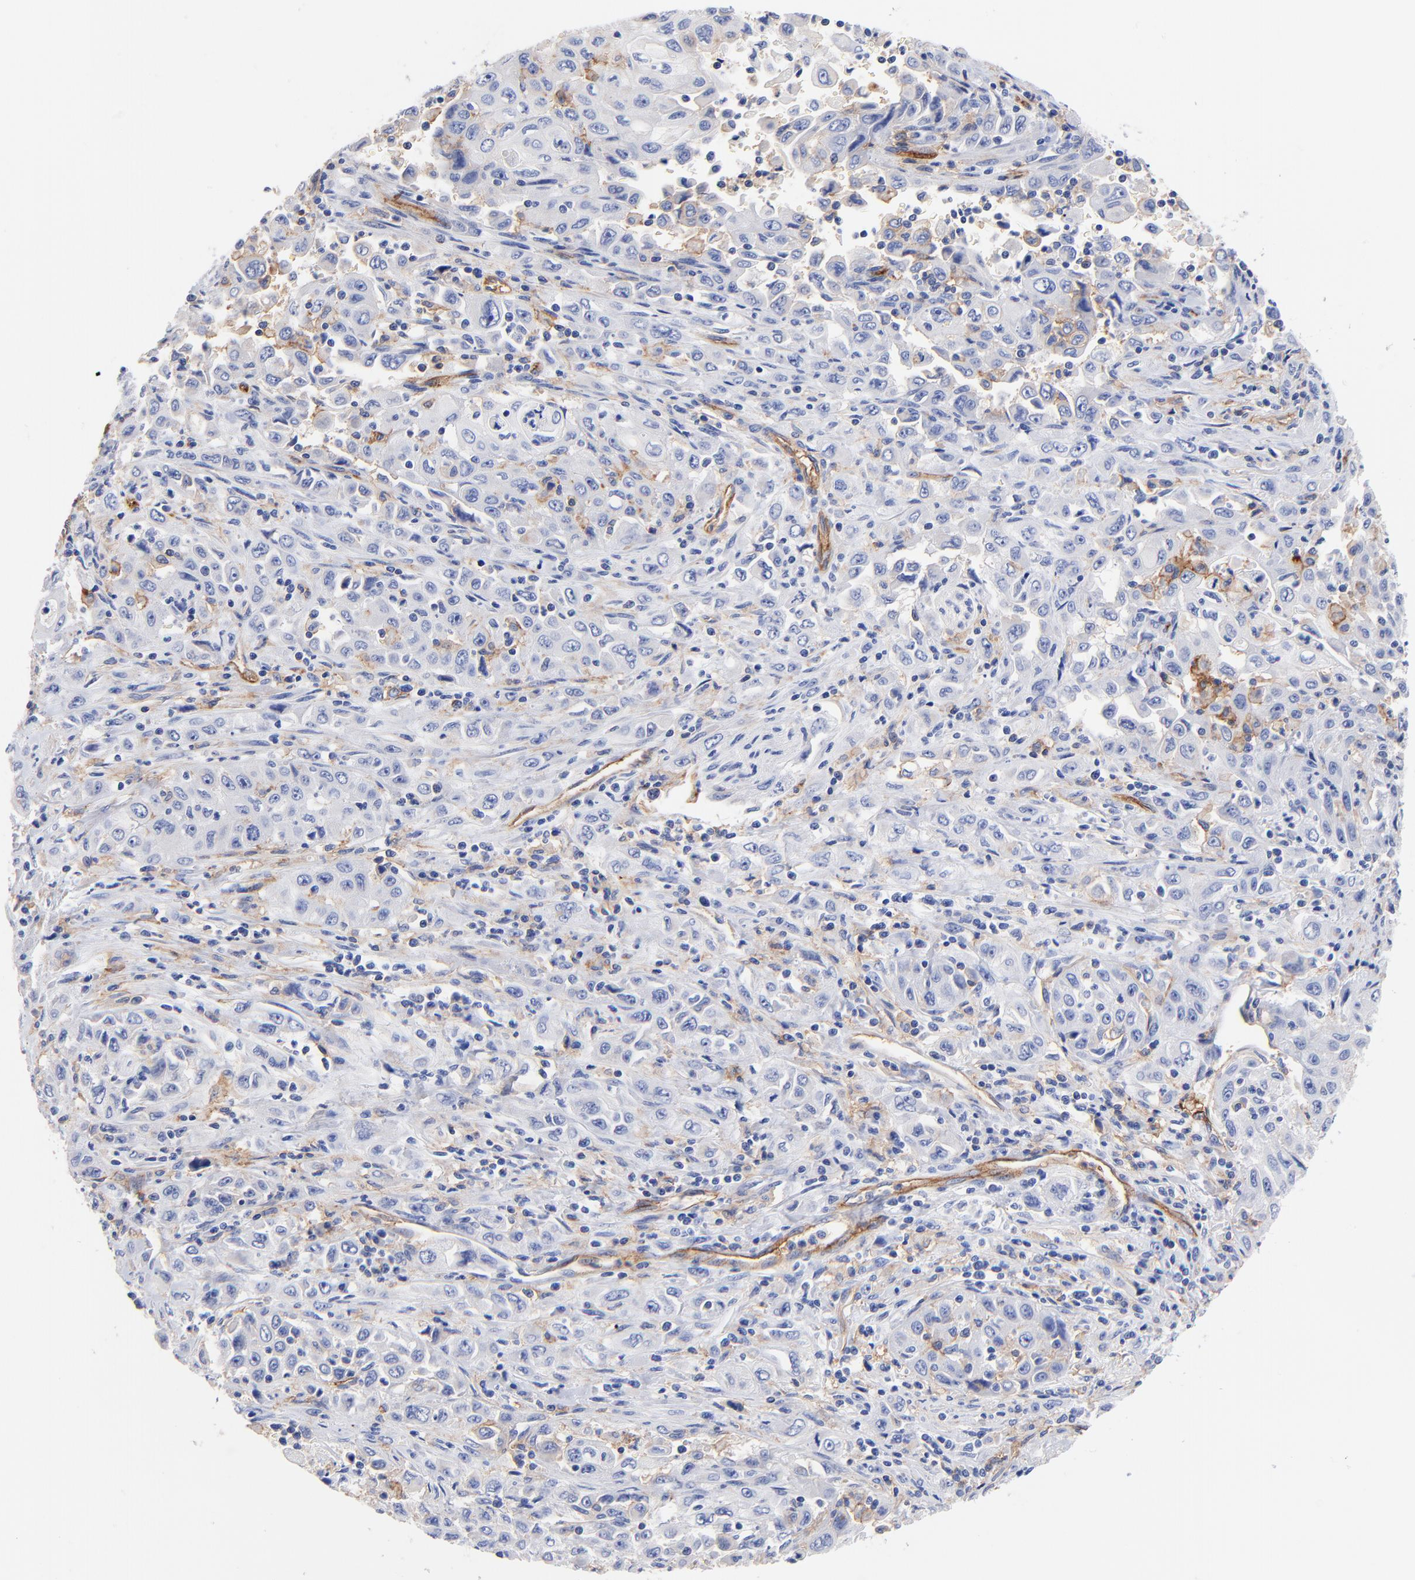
{"staining": {"intensity": "weak", "quantity": "<25%", "location": "cytoplasmic/membranous"}, "tissue": "pancreatic cancer", "cell_type": "Tumor cells", "image_type": "cancer", "snomed": [{"axis": "morphology", "description": "Adenocarcinoma, NOS"}, {"axis": "topography", "description": "Pancreas"}], "caption": "Tumor cells are negative for protein expression in human pancreatic cancer.", "gene": "SLC44A2", "patient": {"sex": "male", "age": 70}}